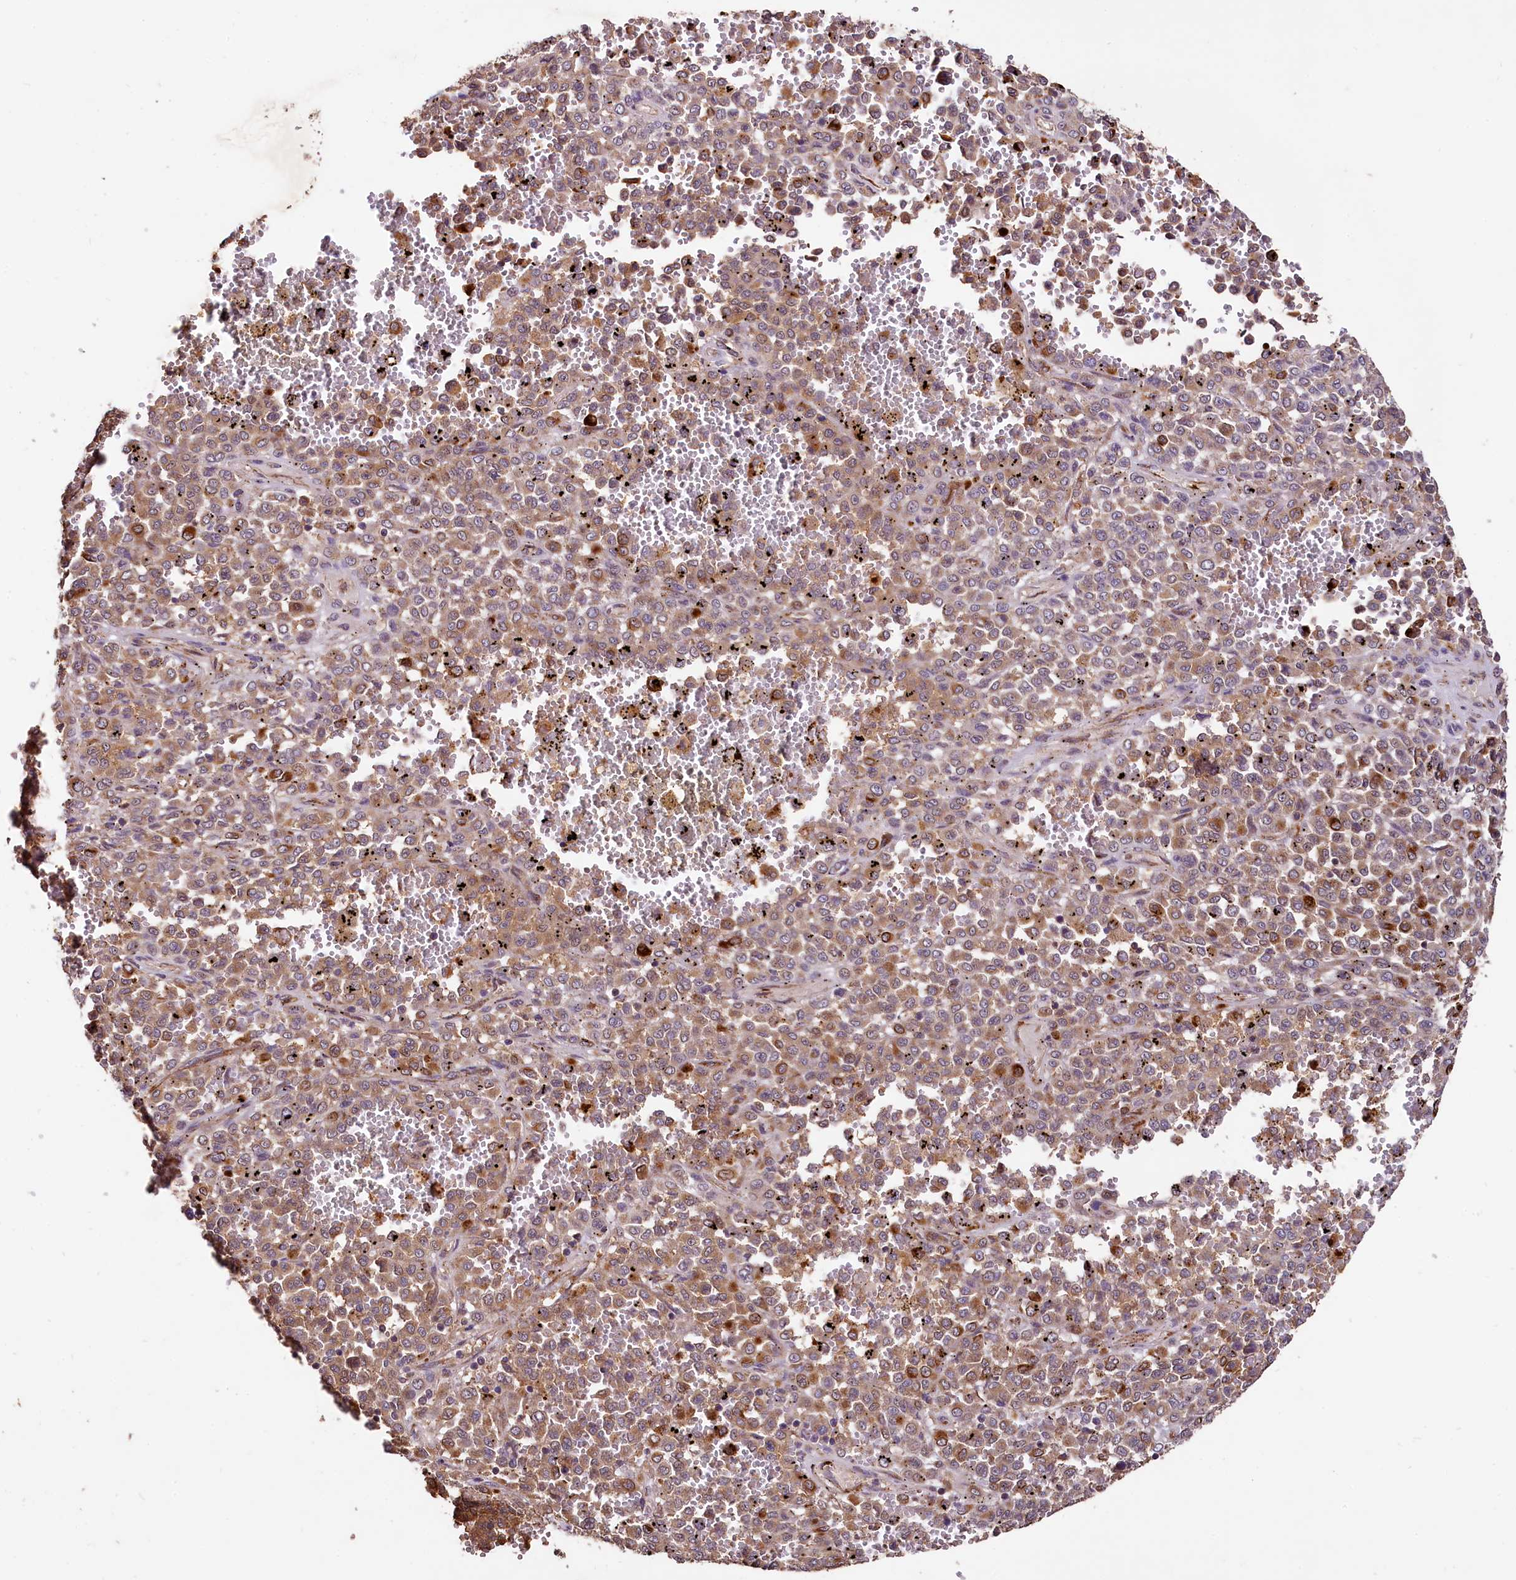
{"staining": {"intensity": "moderate", "quantity": ">75%", "location": "cytoplasmic/membranous"}, "tissue": "melanoma", "cell_type": "Tumor cells", "image_type": "cancer", "snomed": [{"axis": "morphology", "description": "Malignant melanoma, Metastatic site"}, {"axis": "topography", "description": "Pancreas"}], "caption": "Melanoma stained with DAB (3,3'-diaminobenzidine) immunohistochemistry reveals medium levels of moderate cytoplasmic/membranous positivity in approximately >75% of tumor cells.", "gene": "RASSF1", "patient": {"sex": "female", "age": 30}}